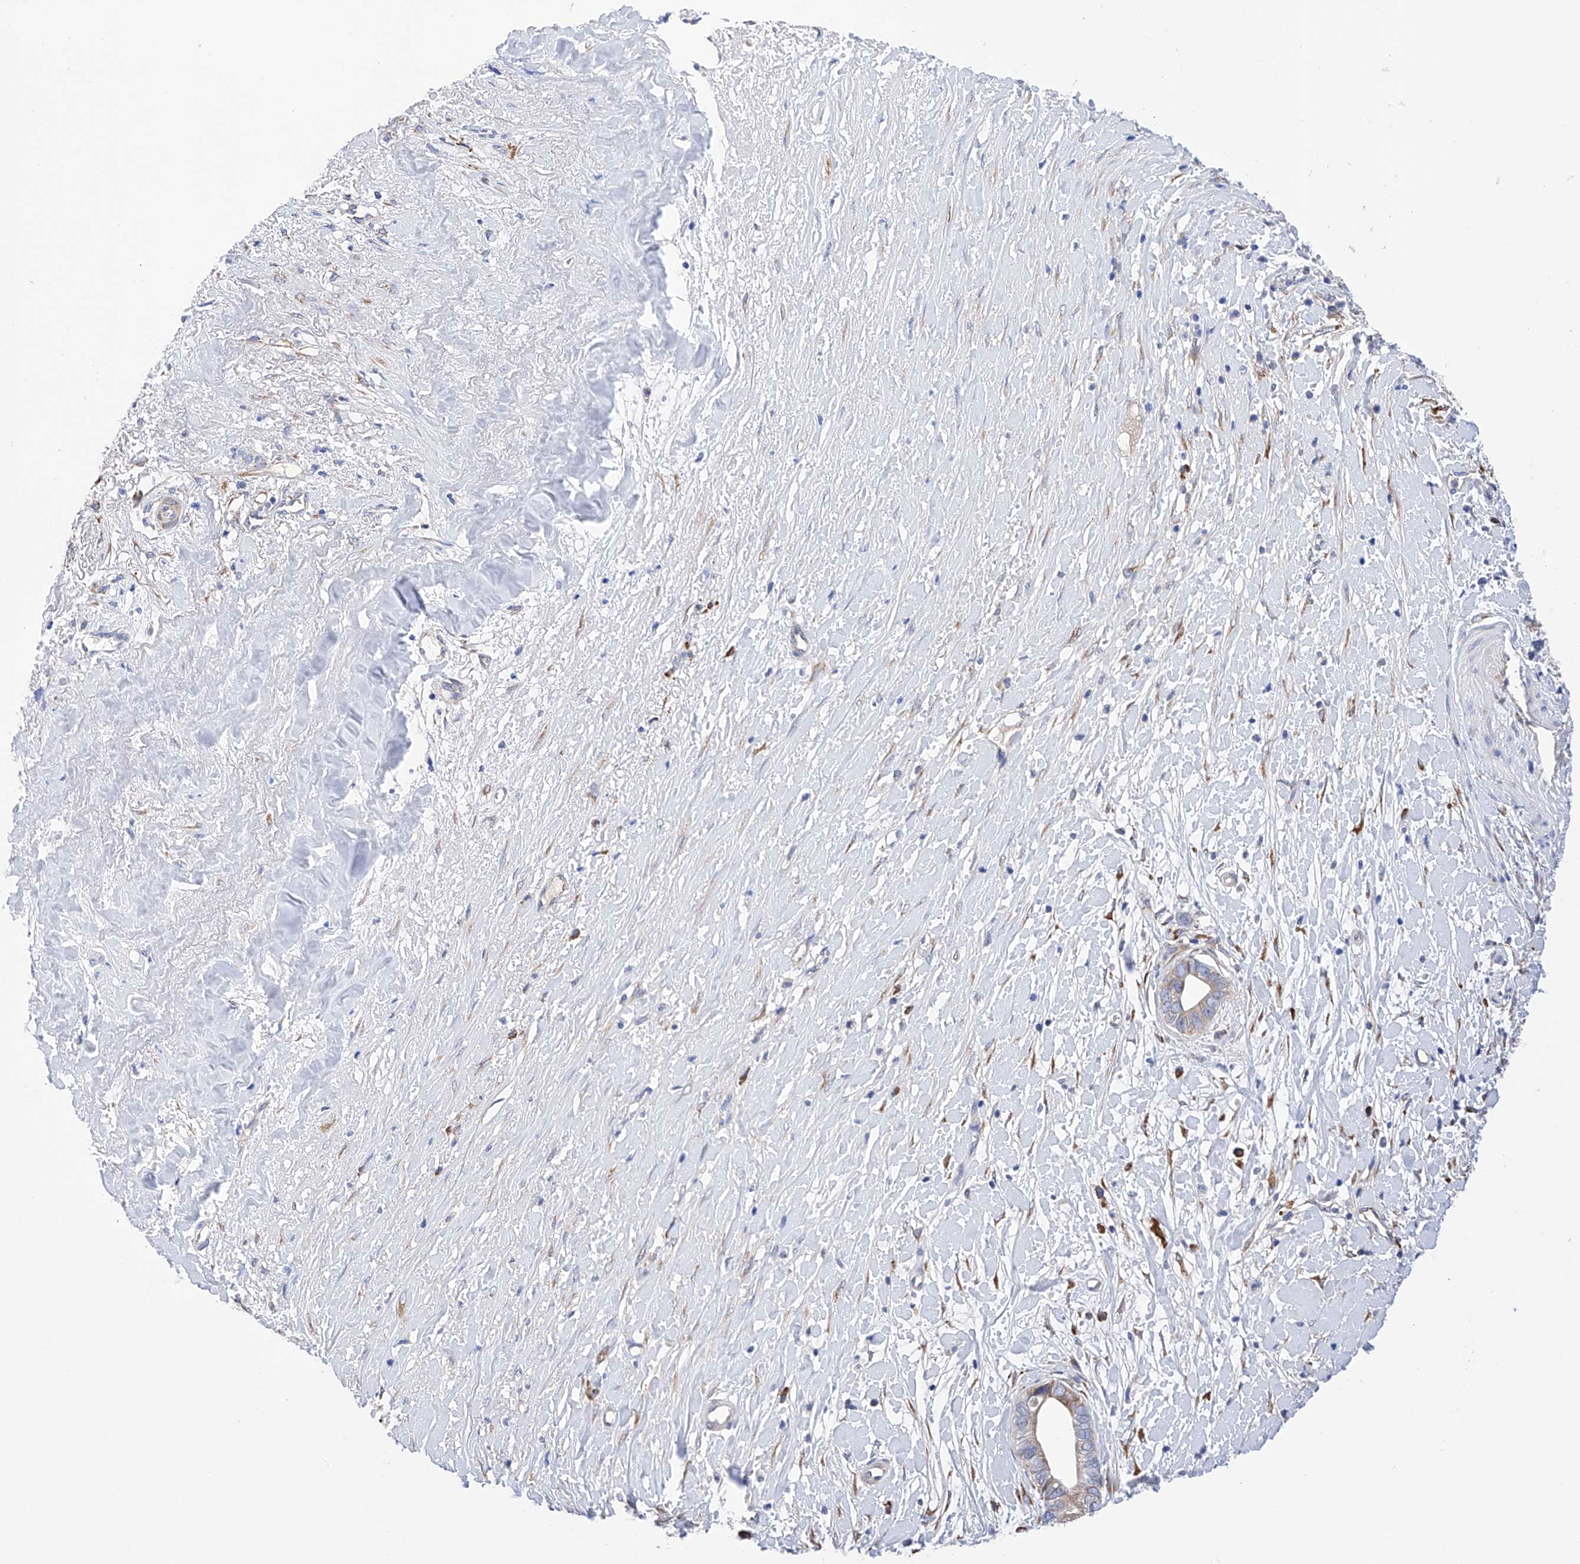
{"staining": {"intensity": "negative", "quantity": "none", "location": "none"}, "tissue": "liver cancer", "cell_type": "Tumor cells", "image_type": "cancer", "snomed": [{"axis": "morphology", "description": "Cholangiocarcinoma"}, {"axis": "topography", "description": "Liver"}], "caption": "An immunohistochemistry (IHC) photomicrograph of liver cancer is shown. There is no staining in tumor cells of liver cancer.", "gene": "PDIA5", "patient": {"sex": "female", "age": 79}}